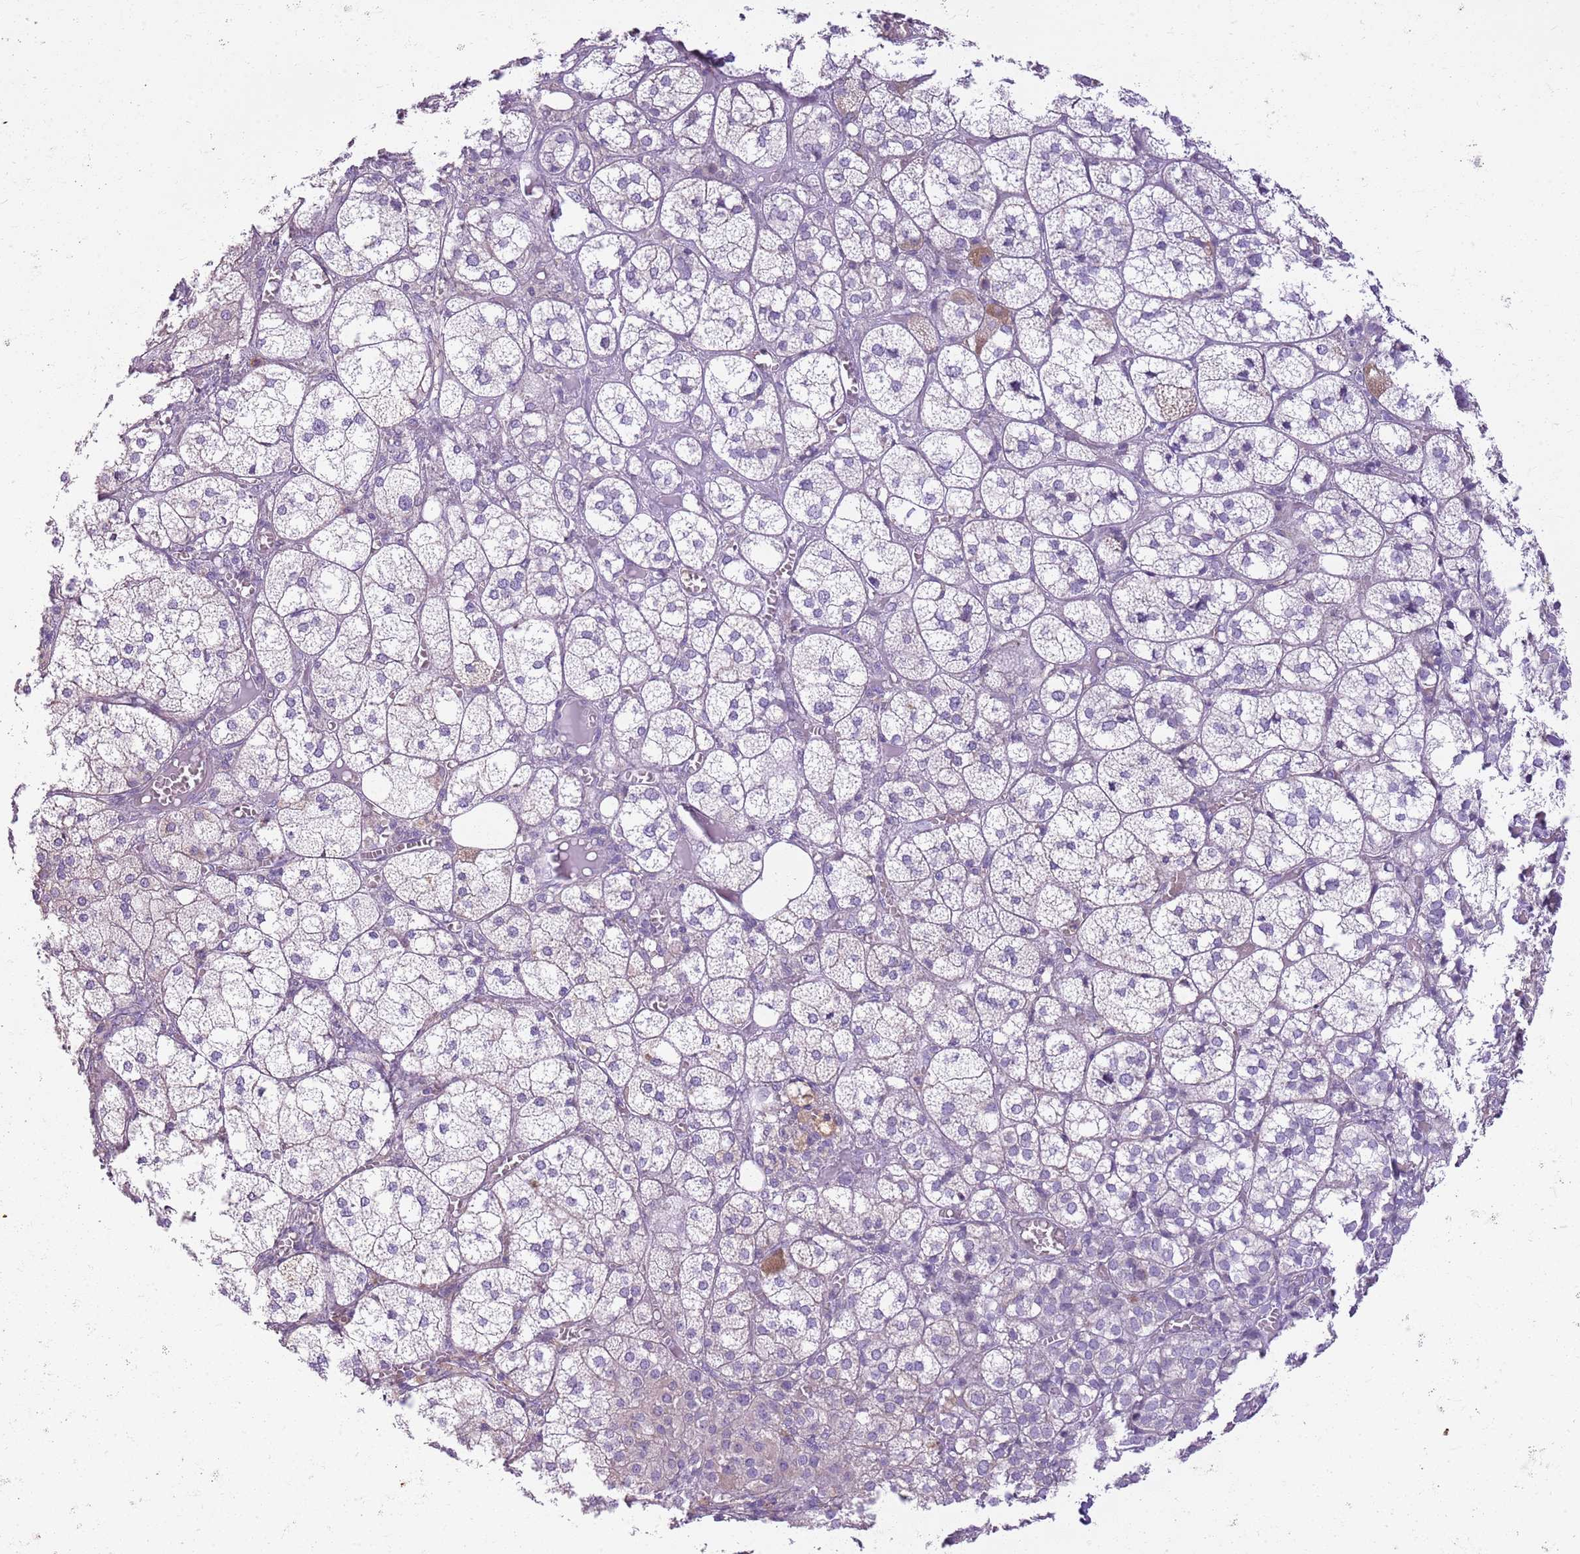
{"staining": {"intensity": "negative", "quantity": "none", "location": "none"}, "tissue": "adrenal gland", "cell_type": "Glandular cells", "image_type": "normal", "snomed": [{"axis": "morphology", "description": "Normal tissue, NOS"}, {"axis": "topography", "description": "Adrenal gland"}], "caption": "An immunohistochemistry (IHC) micrograph of unremarkable adrenal gland is shown. There is no staining in glandular cells of adrenal gland.", "gene": "CNPPD1", "patient": {"sex": "female", "age": 61}}